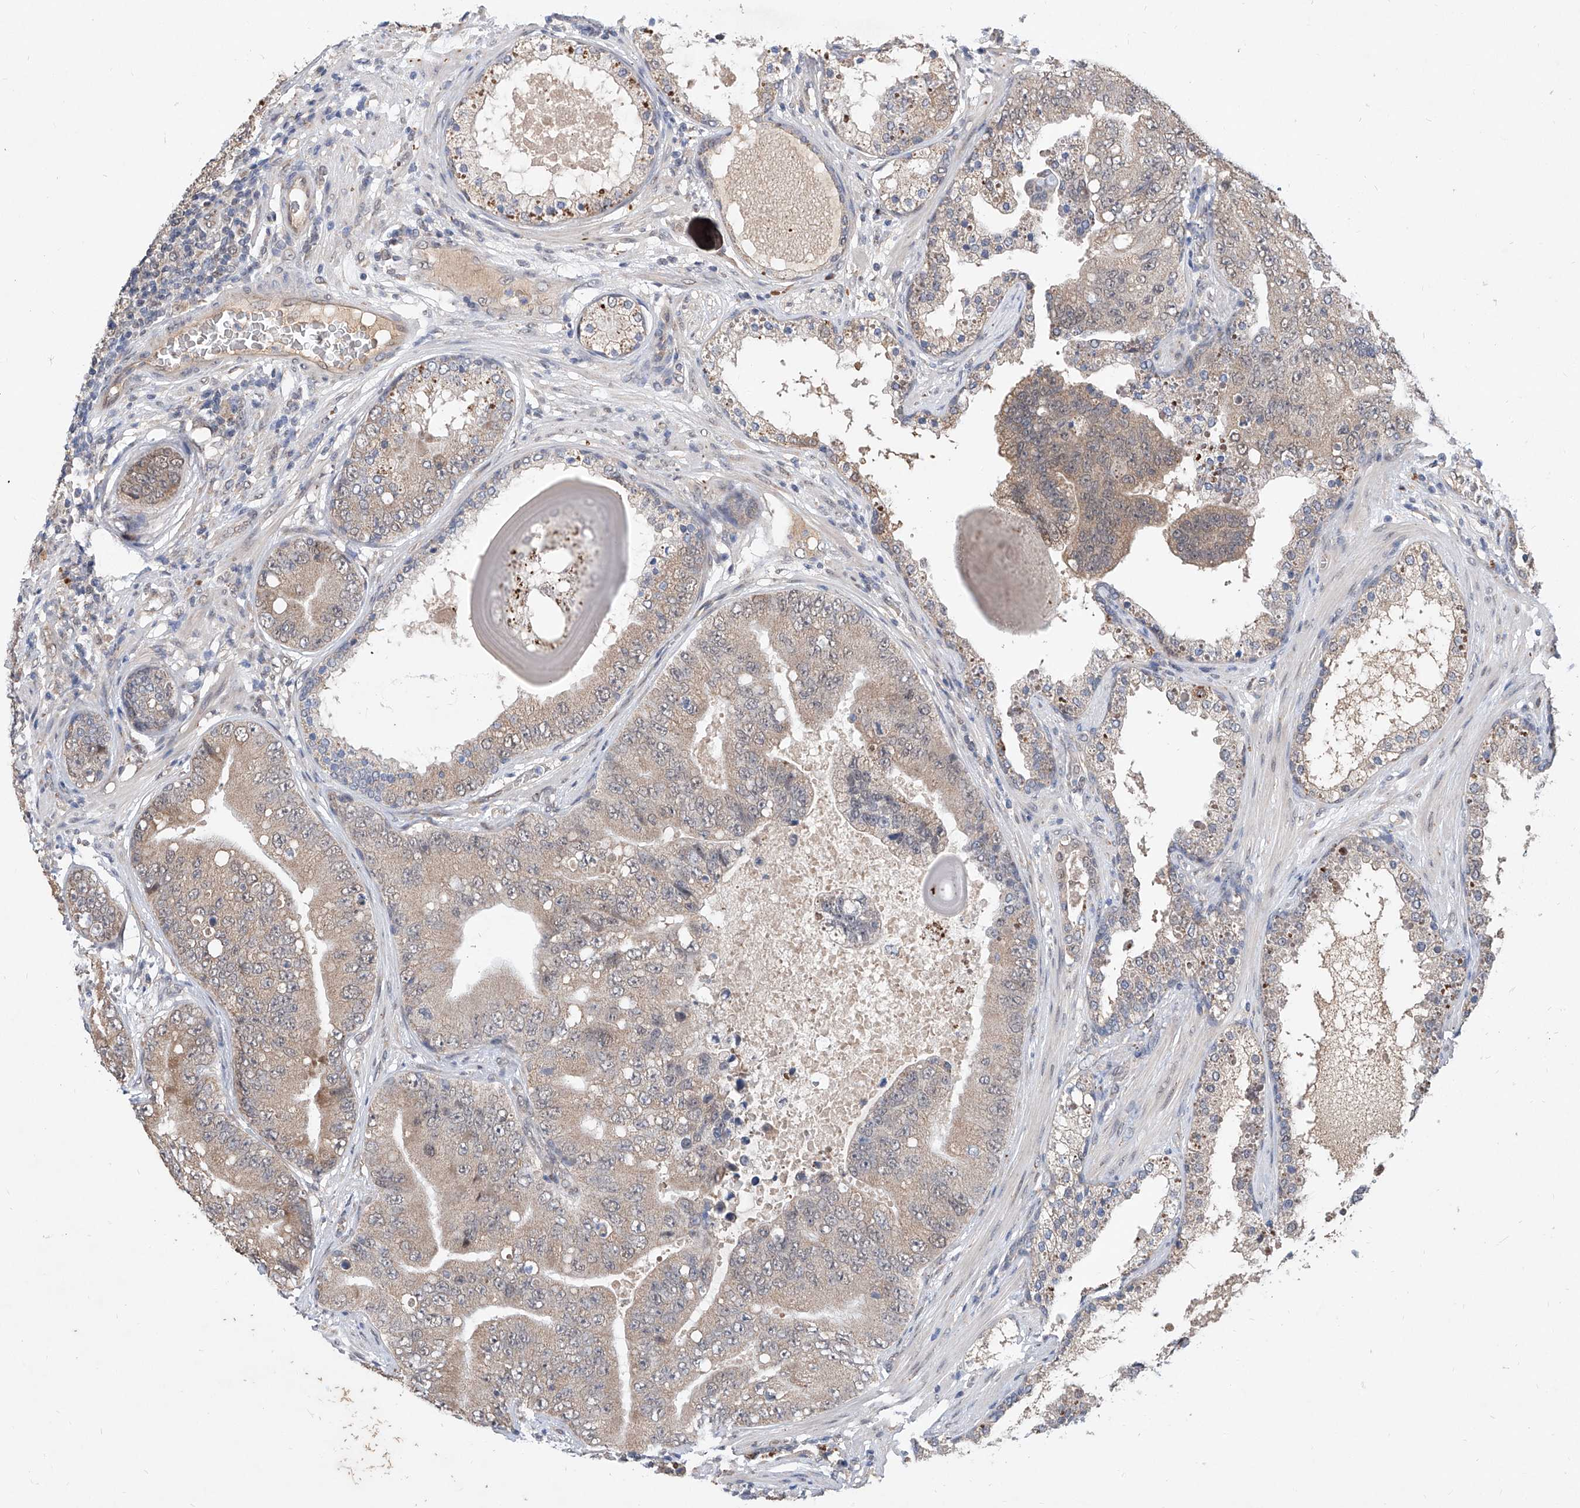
{"staining": {"intensity": "negative", "quantity": "none", "location": "none"}, "tissue": "prostate cancer", "cell_type": "Tumor cells", "image_type": "cancer", "snomed": [{"axis": "morphology", "description": "Adenocarcinoma, High grade"}, {"axis": "topography", "description": "Prostate"}], "caption": "A histopathology image of human prostate cancer is negative for staining in tumor cells. (Brightfield microscopy of DAB (3,3'-diaminobenzidine) immunohistochemistry (IHC) at high magnification).", "gene": "CARMIL3", "patient": {"sex": "male", "age": 70}}